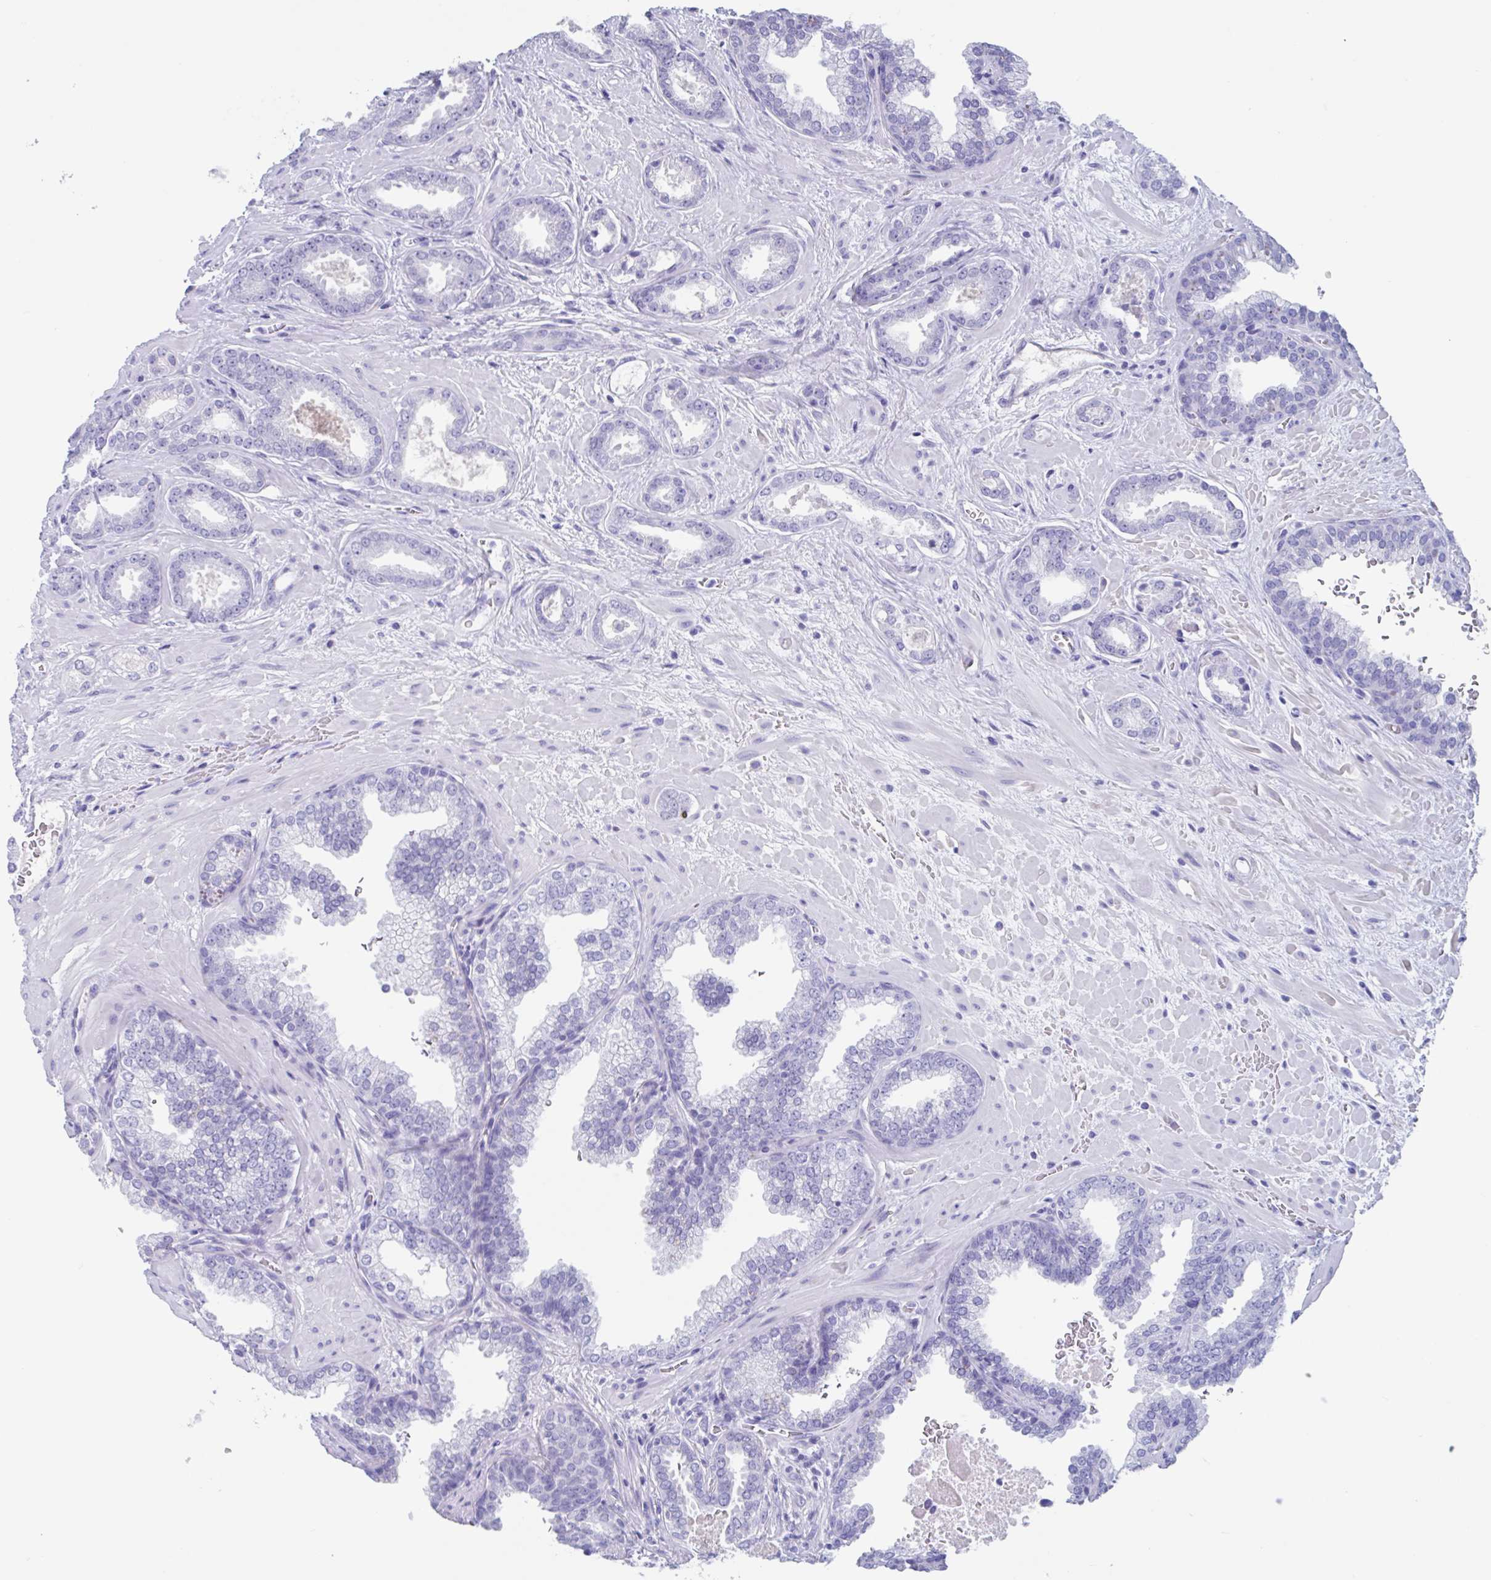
{"staining": {"intensity": "negative", "quantity": "none", "location": "none"}, "tissue": "prostate cancer", "cell_type": "Tumor cells", "image_type": "cancer", "snomed": [{"axis": "morphology", "description": "Adenocarcinoma, High grade"}, {"axis": "topography", "description": "Prostate"}], "caption": "The micrograph shows no significant expression in tumor cells of prostate cancer.", "gene": "USP35", "patient": {"sex": "male", "age": 58}}